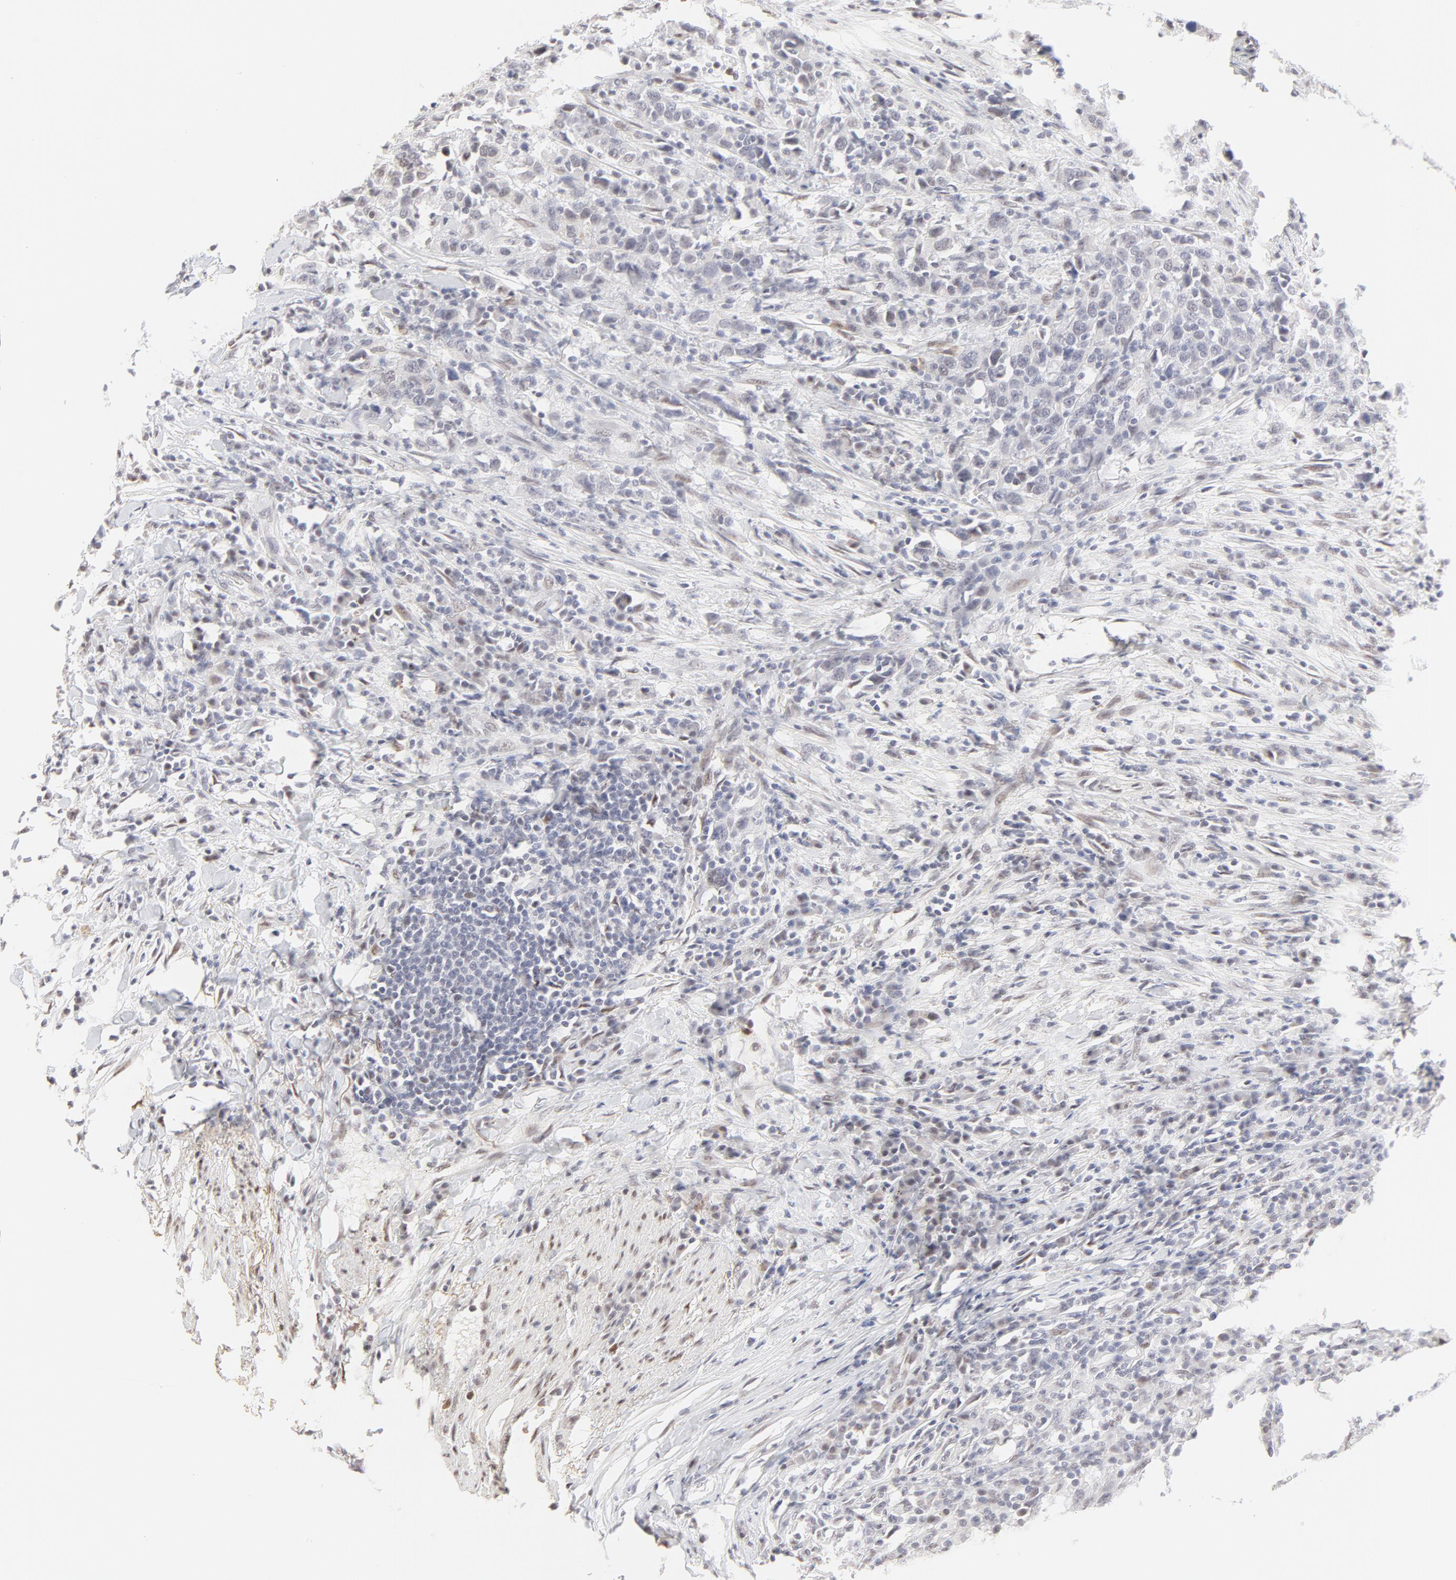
{"staining": {"intensity": "weak", "quantity": "<25%", "location": "nuclear"}, "tissue": "urothelial cancer", "cell_type": "Tumor cells", "image_type": "cancer", "snomed": [{"axis": "morphology", "description": "Urothelial carcinoma, High grade"}, {"axis": "topography", "description": "Urinary bladder"}], "caption": "Immunohistochemical staining of urothelial cancer displays no significant expression in tumor cells.", "gene": "PBX1", "patient": {"sex": "male", "age": 61}}